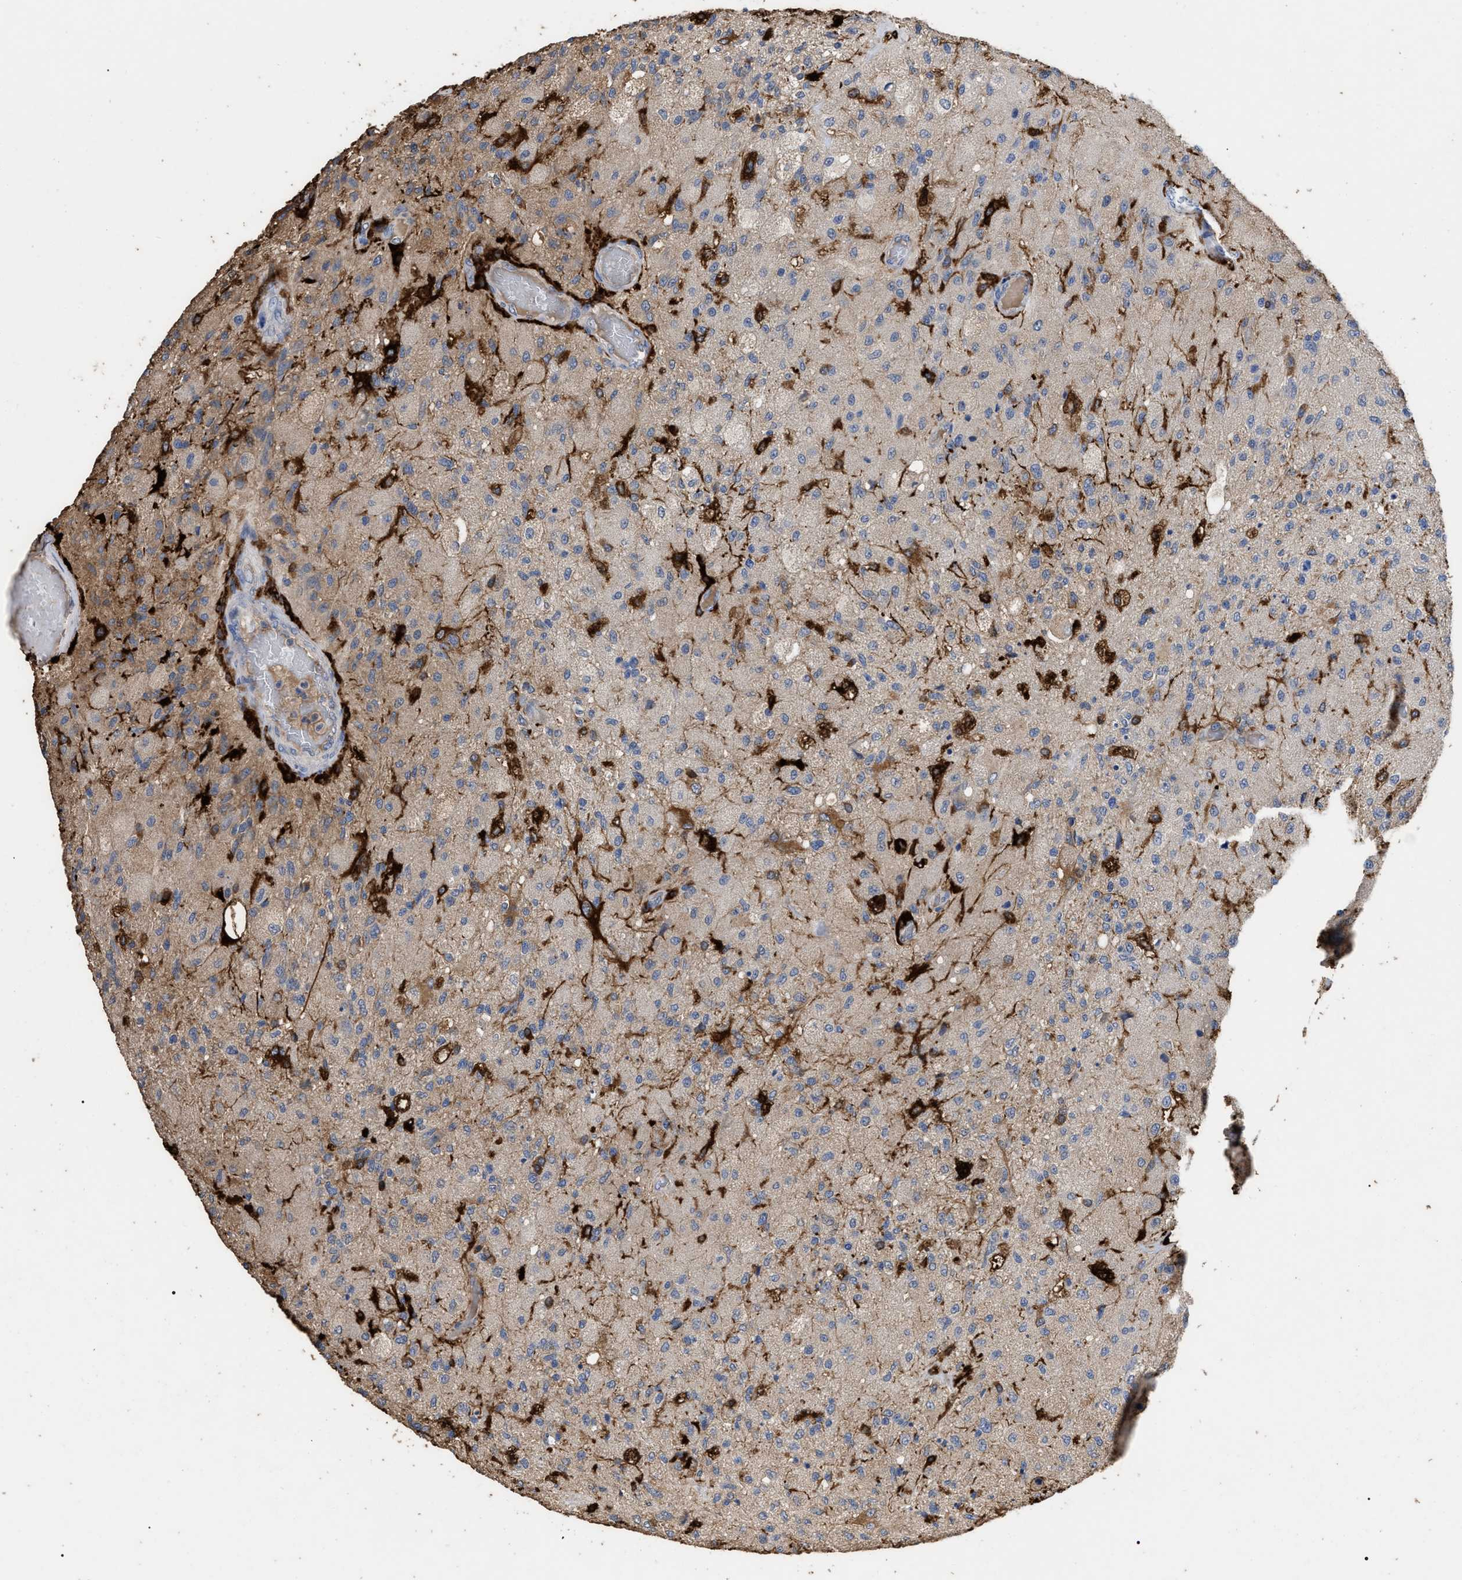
{"staining": {"intensity": "weak", "quantity": ">75%", "location": "cytoplasmic/membranous"}, "tissue": "glioma", "cell_type": "Tumor cells", "image_type": "cancer", "snomed": [{"axis": "morphology", "description": "Normal tissue, NOS"}, {"axis": "morphology", "description": "Glioma, malignant, High grade"}, {"axis": "topography", "description": "Cerebral cortex"}], "caption": "Brown immunohistochemical staining in human high-grade glioma (malignant) demonstrates weak cytoplasmic/membranous staining in approximately >75% of tumor cells. (brown staining indicates protein expression, while blue staining denotes nuclei).", "gene": "GPR179", "patient": {"sex": "male", "age": 77}}